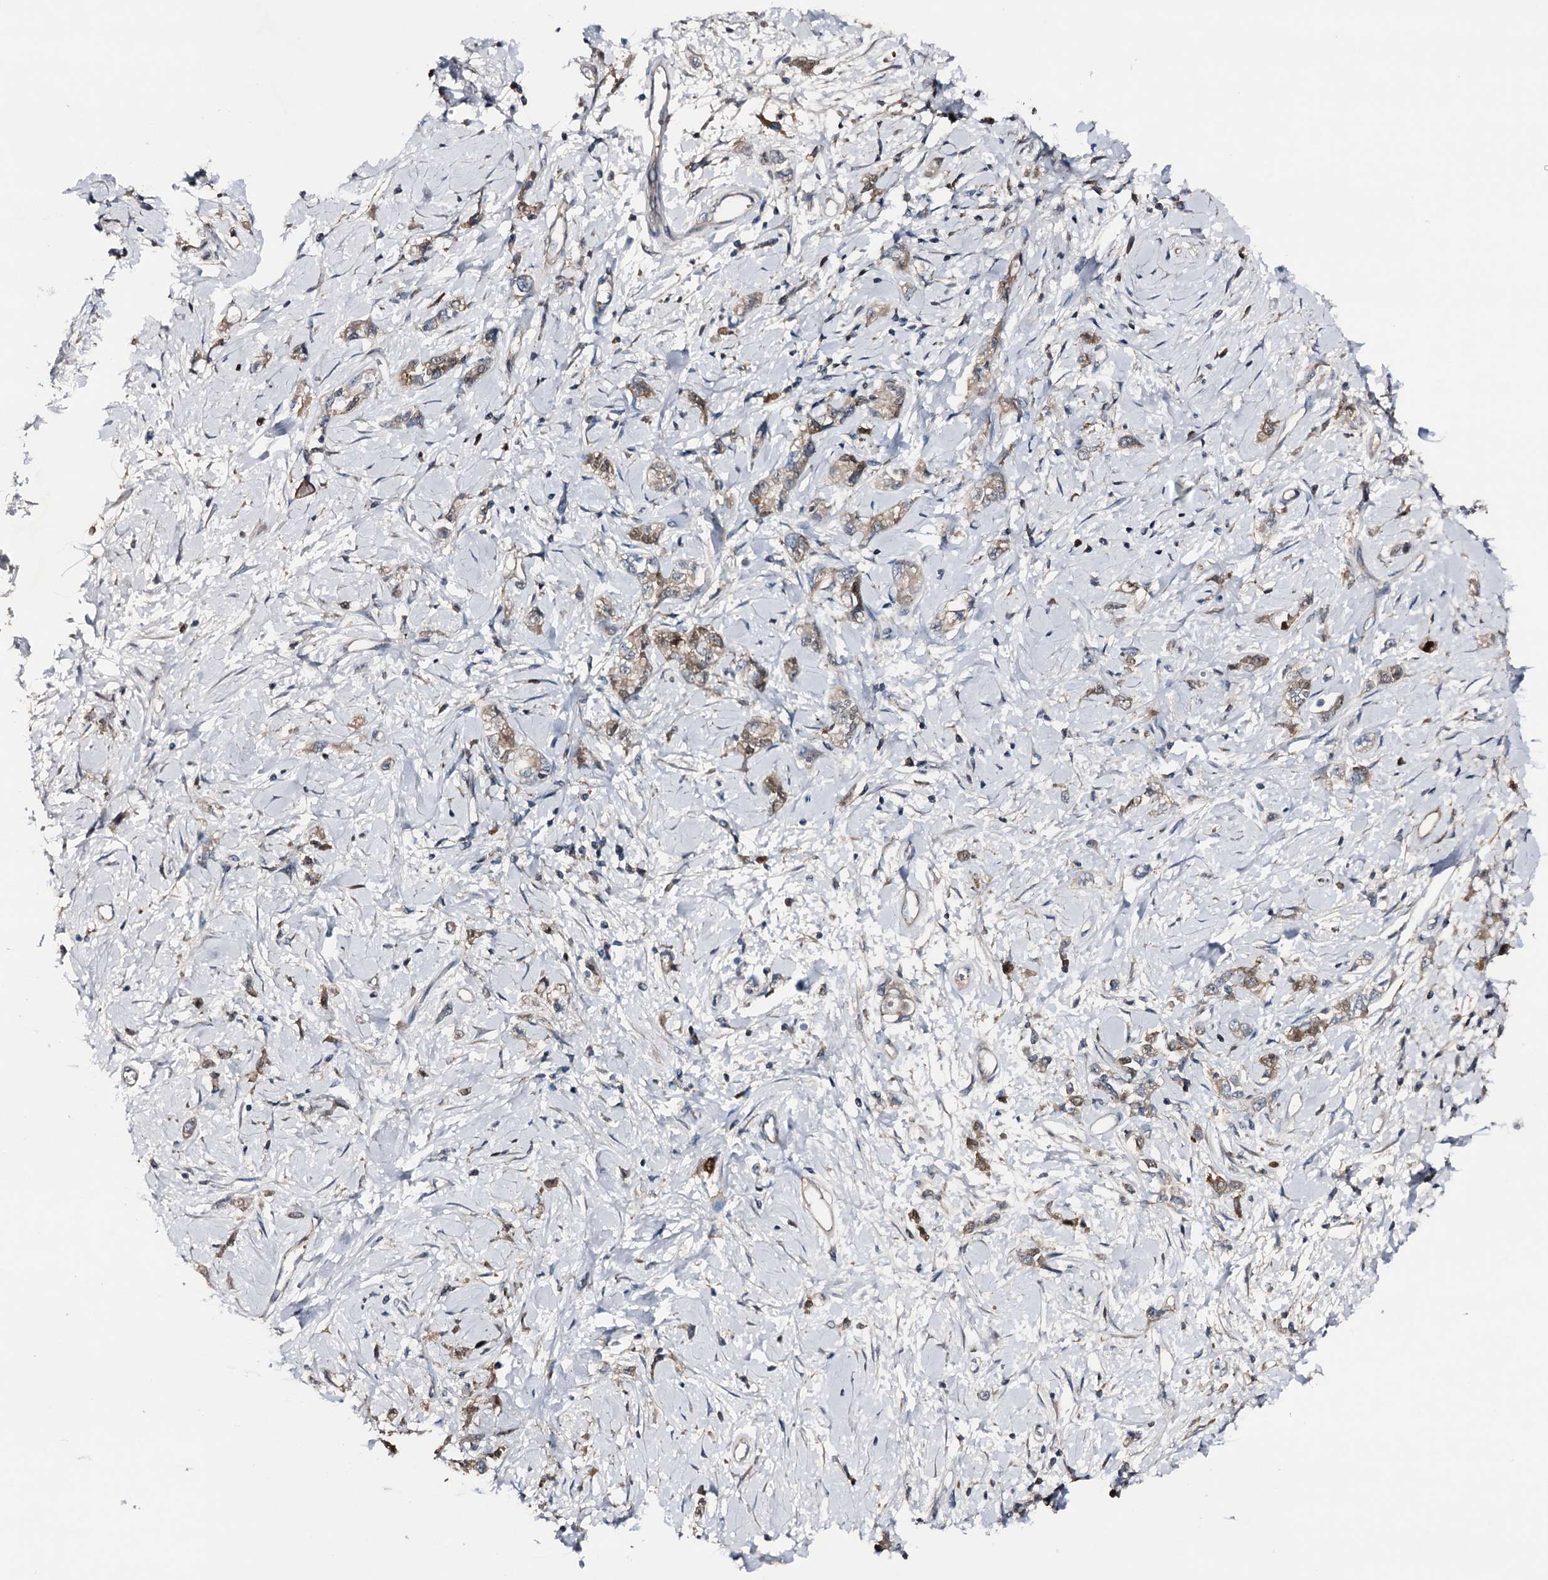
{"staining": {"intensity": "weak", "quantity": "<25%", "location": "cytoplasmic/membranous,nuclear"}, "tissue": "stomach cancer", "cell_type": "Tumor cells", "image_type": "cancer", "snomed": [{"axis": "morphology", "description": "Adenocarcinoma, NOS"}, {"axis": "topography", "description": "Stomach"}], "caption": "Tumor cells show no significant expression in stomach cancer (adenocarcinoma). Brightfield microscopy of IHC stained with DAB (3,3'-diaminobenzidine) (brown) and hematoxylin (blue), captured at high magnification.", "gene": "NCAPD2", "patient": {"sex": "female", "age": 76}}